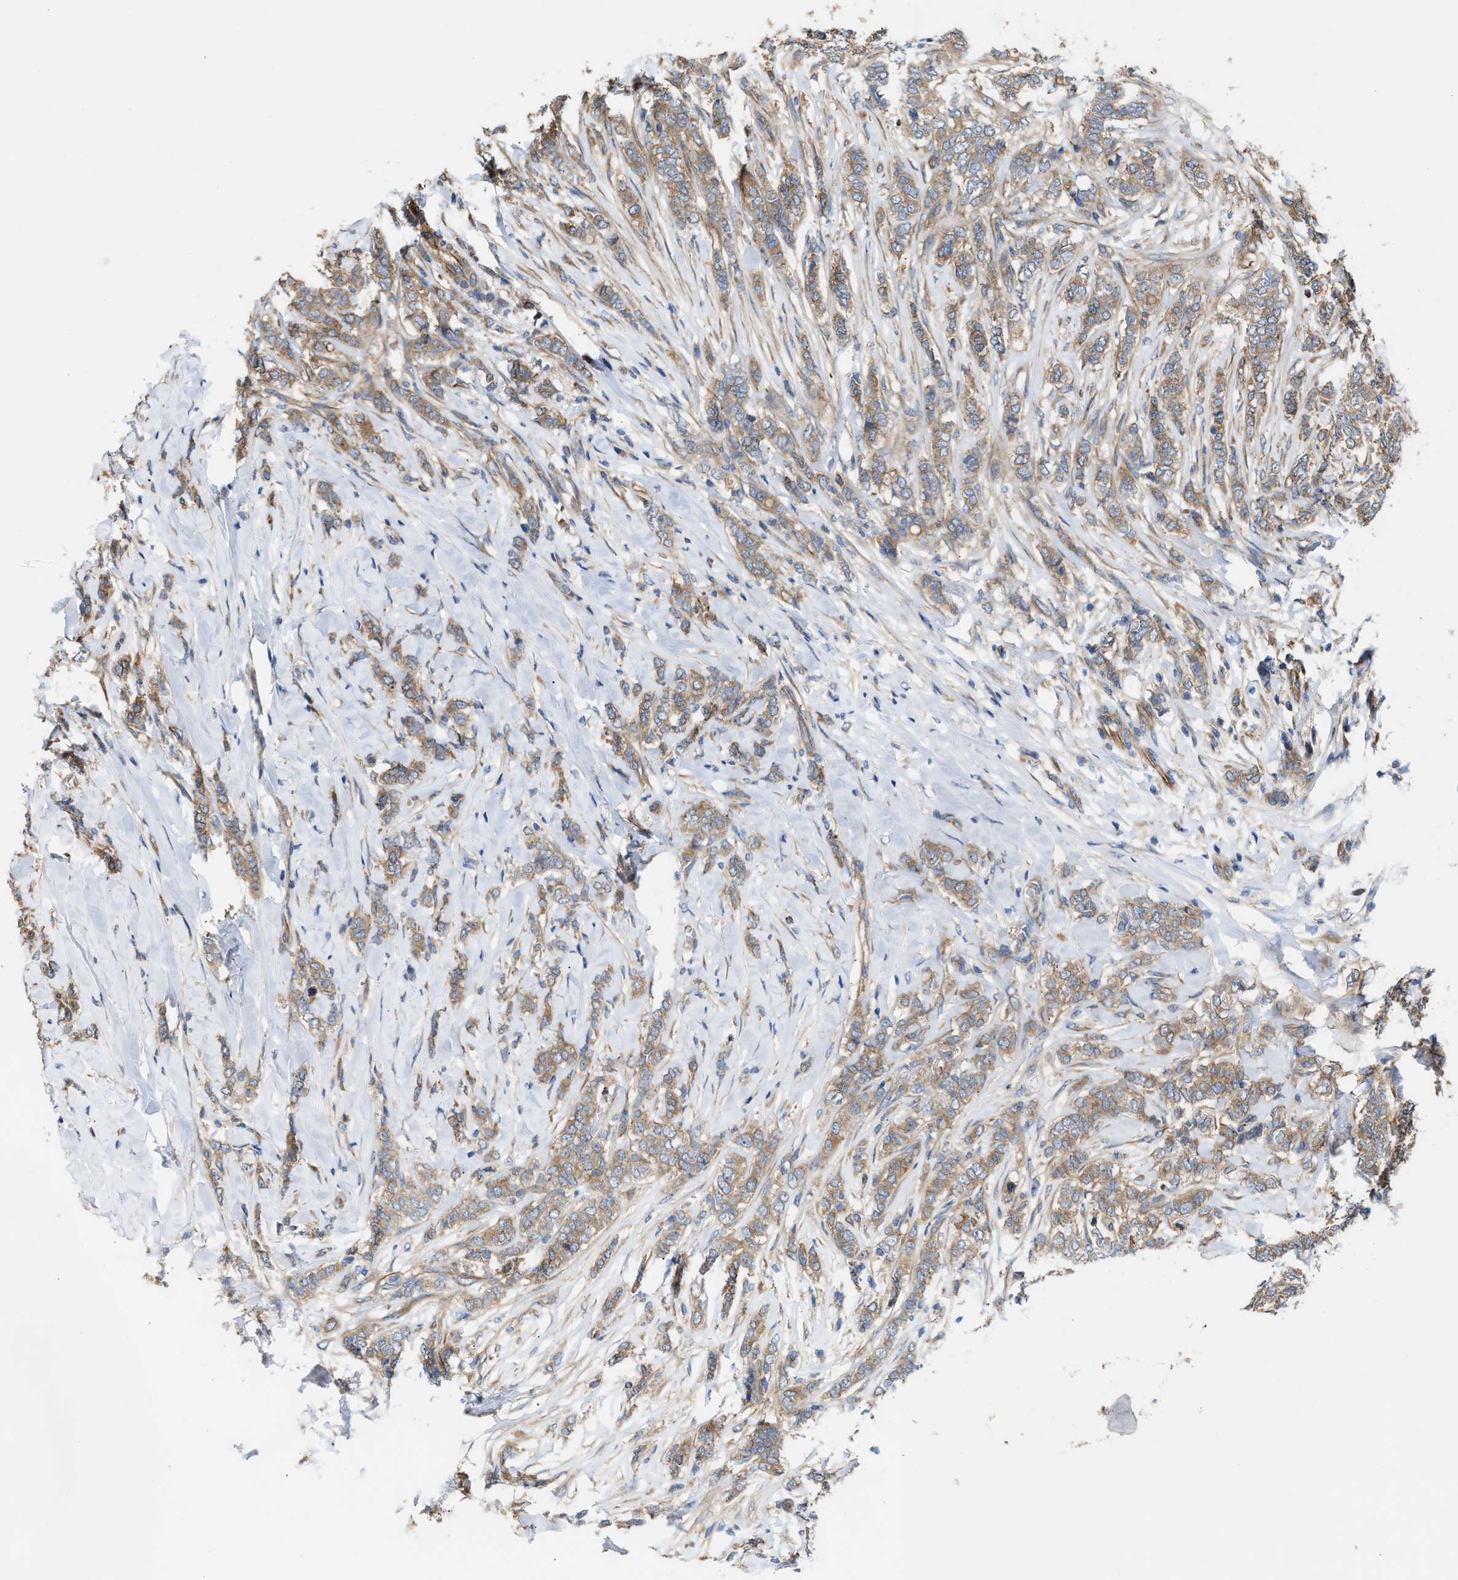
{"staining": {"intensity": "weak", "quantity": ">75%", "location": "cytoplasmic/membranous"}, "tissue": "breast cancer", "cell_type": "Tumor cells", "image_type": "cancer", "snomed": [{"axis": "morphology", "description": "Lobular carcinoma"}, {"axis": "topography", "description": "Skin"}, {"axis": "topography", "description": "Breast"}], "caption": "Breast lobular carcinoma stained with immunohistochemistry (IHC) shows weak cytoplasmic/membranous expression in approximately >75% of tumor cells.", "gene": "EPS15L1", "patient": {"sex": "female", "age": 46}}